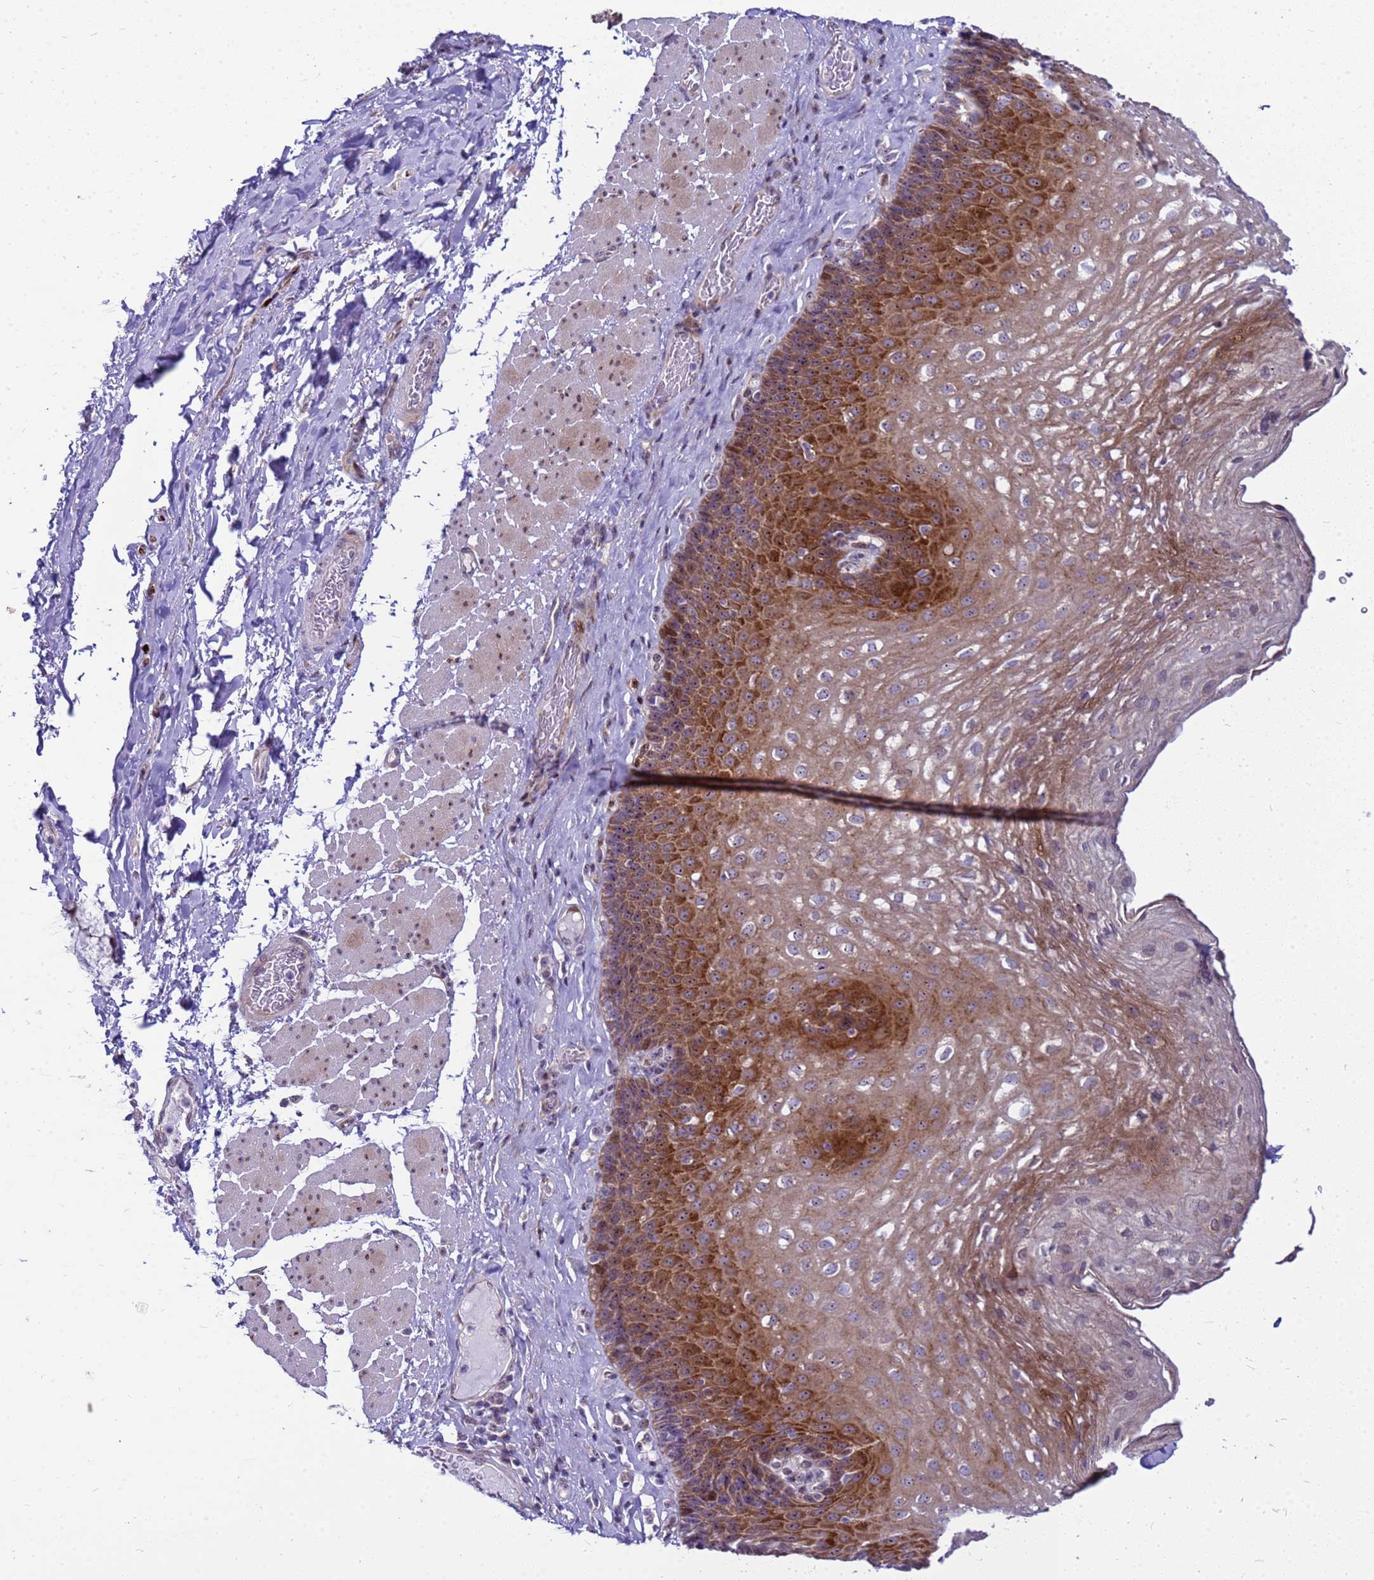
{"staining": {"intensity": "strong", "quantity": ">75%", "location": "cytoplasmic/membranous,nuclear"}, "tissue": "esophagus", "cell_type": "Squamous epithelial cells", "image_type": "normal", "snomed": [{"axis": "morphology", "description": "Normal tissue, NOS"}, {"axis": "topography", "description": "Esophagus"}], "caption": "Squamous epithelial cells exhibit high levels of strong cytoplasmic/membranous,nuclear positivity in approximately >75% of cells in unremarkable human esophagus.", "gene": "RSPO1", "patient": {"sex": "female", "age": 66}}